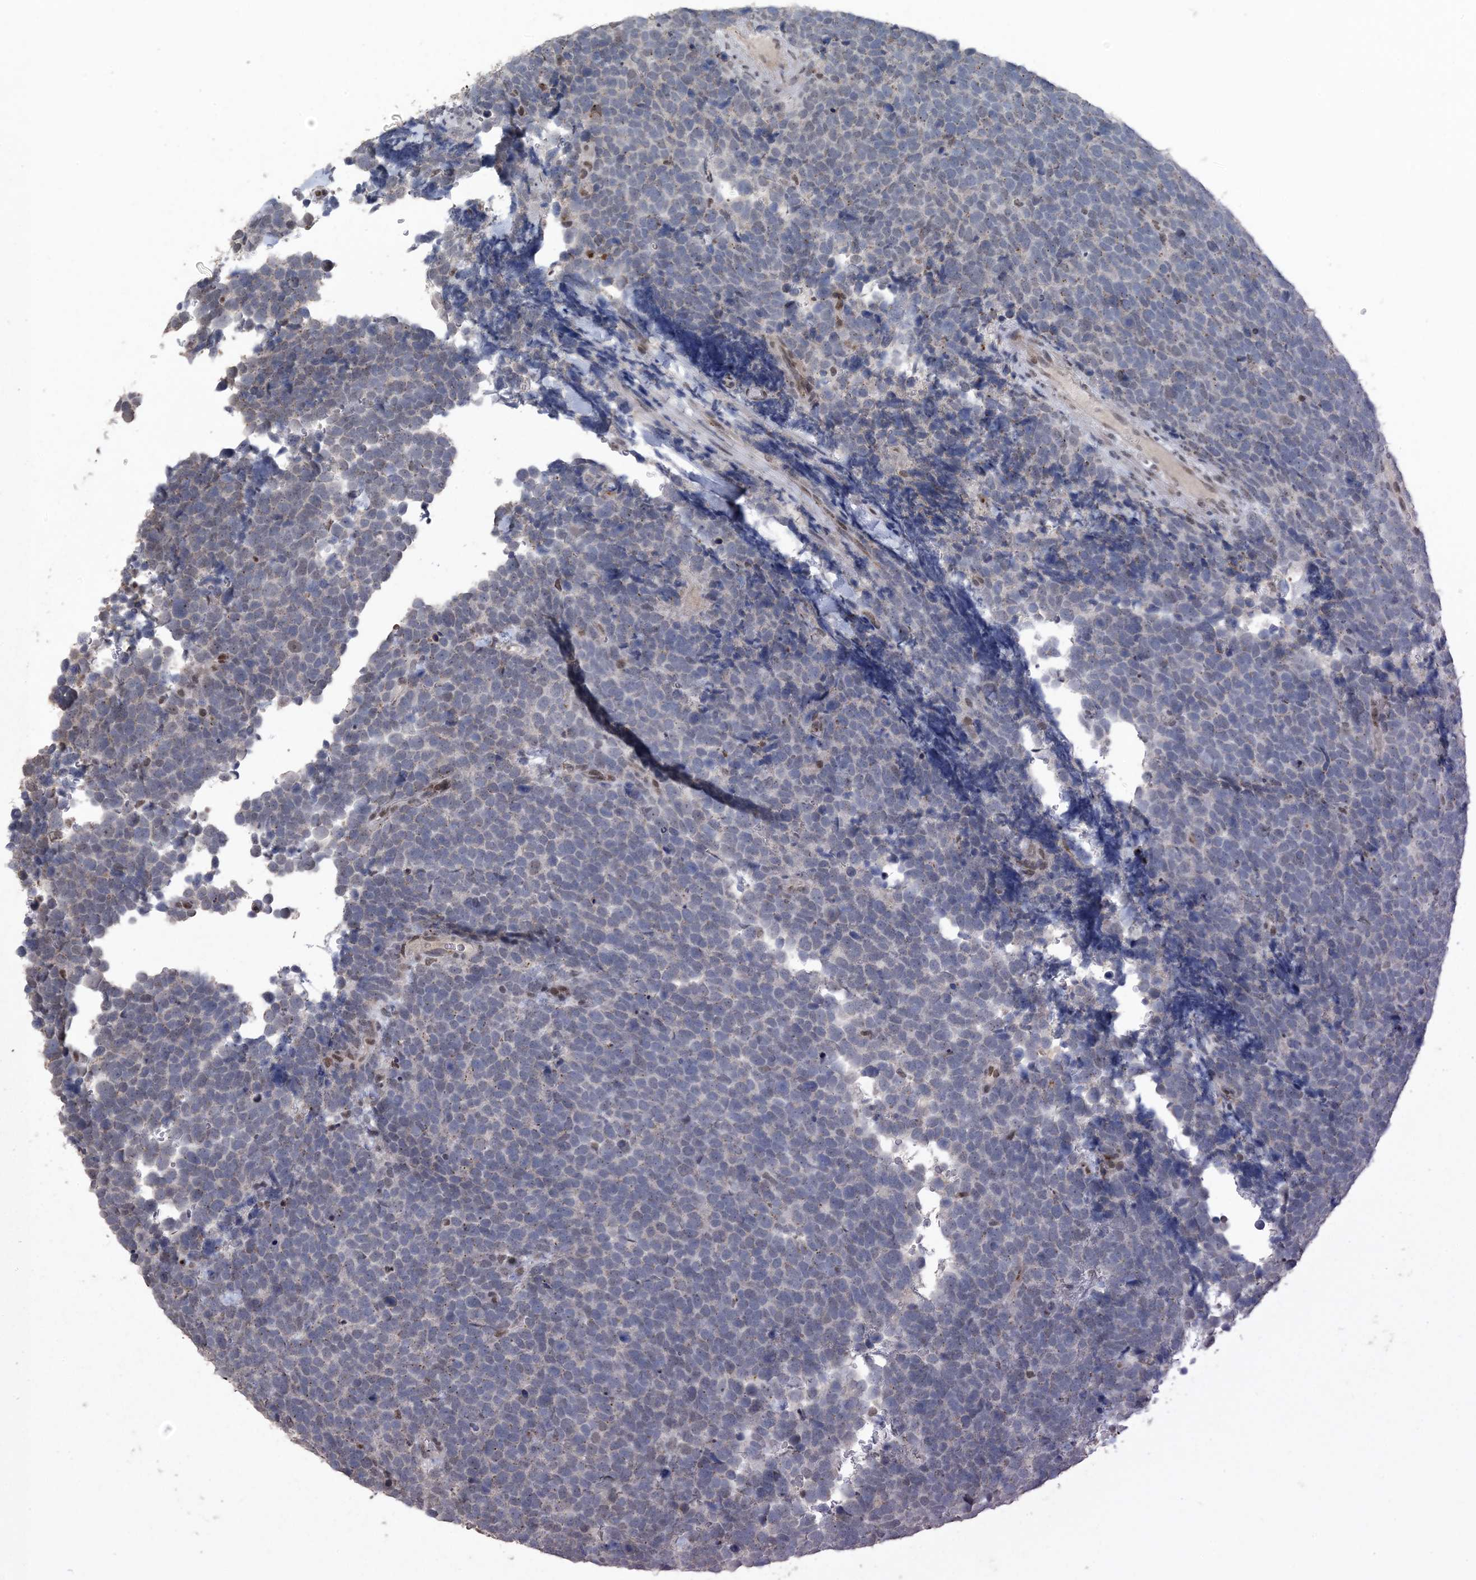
{"staining": {"intensity": "negative", "quantity": "none", "location": "none"}, "tissue": "urothelial cancer", "cell_type": "Tumor cells", "image_type": "cancer", "snomed": [{"axis": "morphology", "description": "Urothelial carcinoma, High grade"}, {"axis": "topography", "description": "Urinary bladder"}], "caption": "Immunohistochemistry photomicrograph of neoplastic tissue: urothelial cancer stained with DAB displays no significant protein positivity in tumor cells.", "gene": "MBD2", "patient": {"sex": "female", "age": 82}}